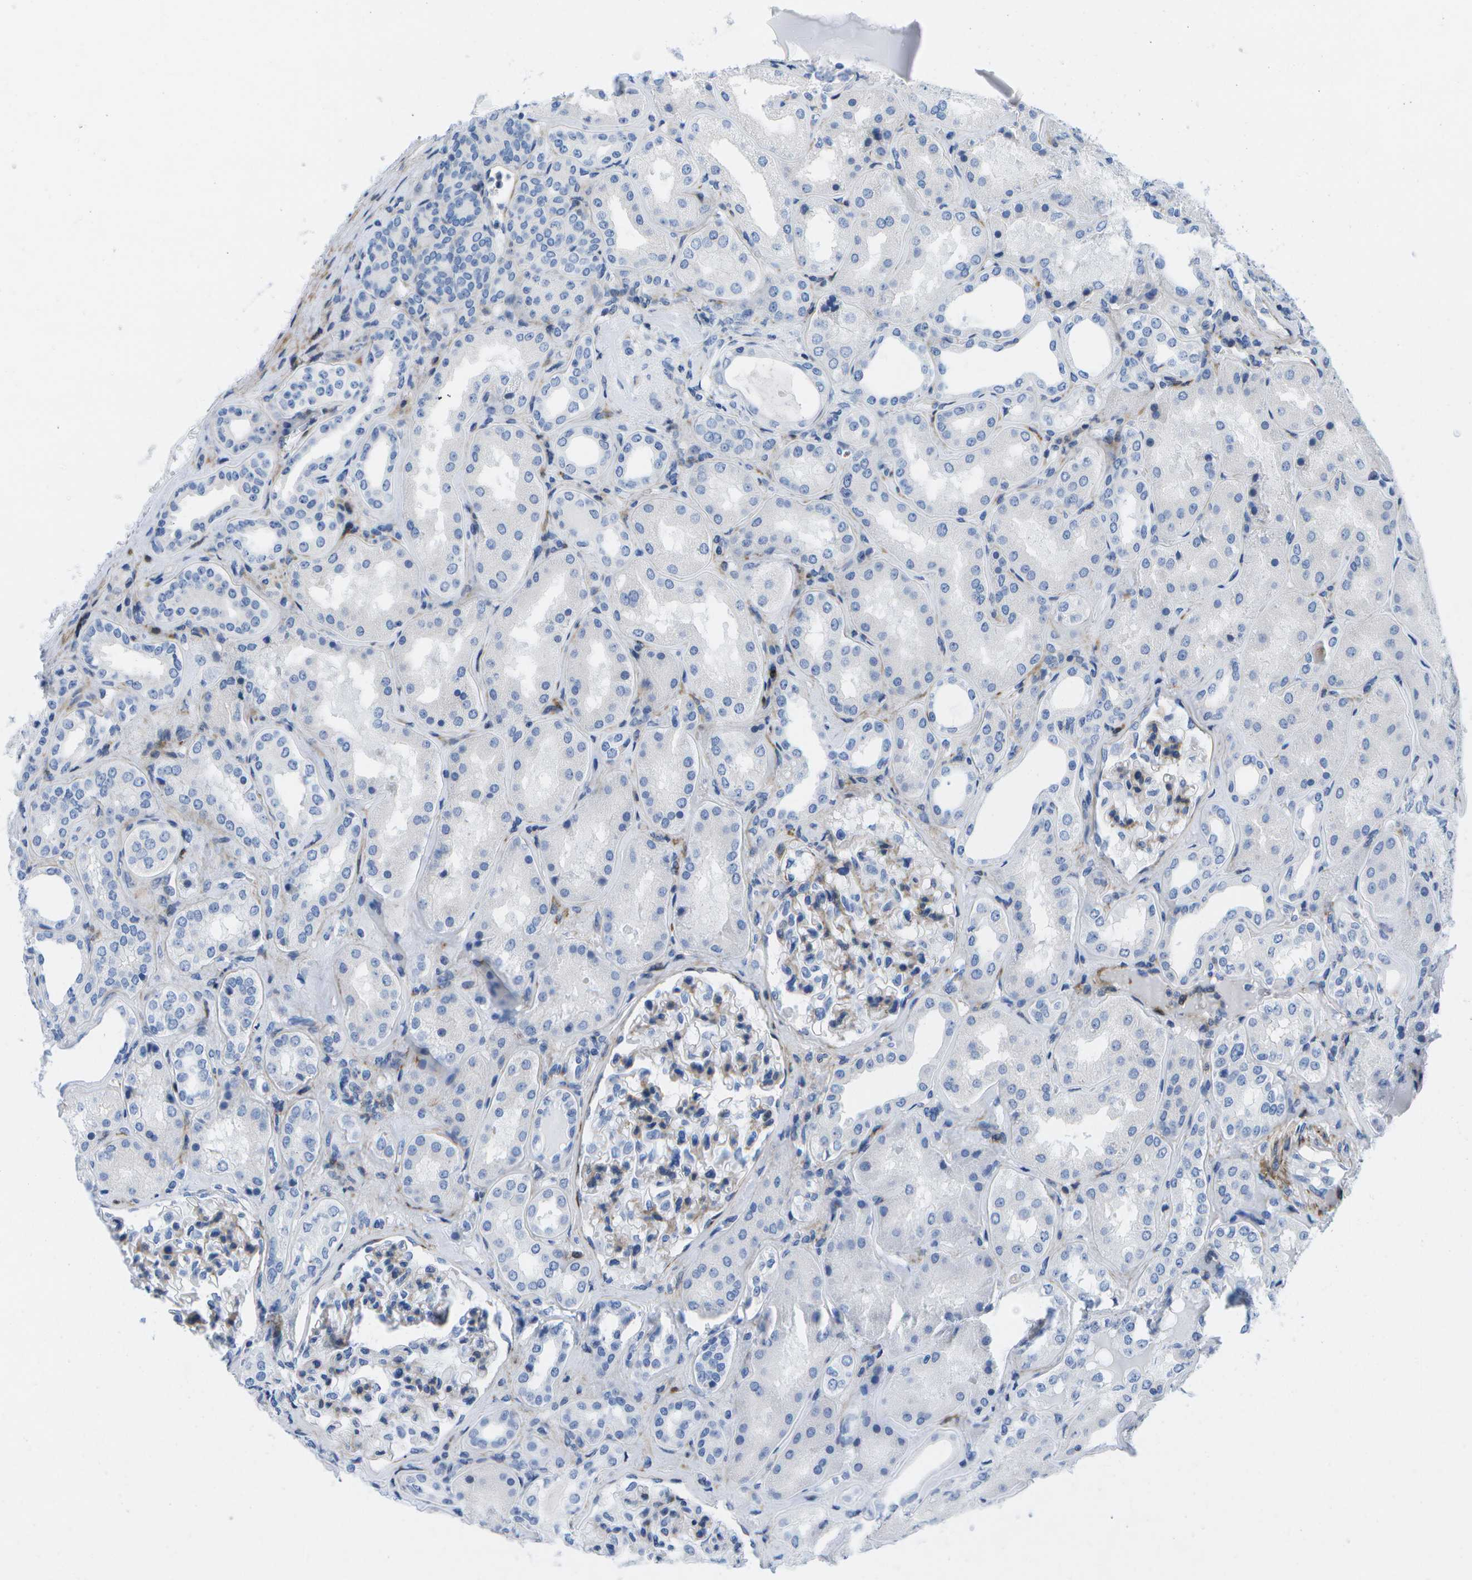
{"staining": {"intensity": "weak", "quantity": "<25%", "location": "cytoplasmic/membranous"}, "tissue": "kidney", "cell_type": "Cells in glomeruli", "image_type": "normal", "snomed": [{"axis": "morphology", "description": "Normal tissue, NOS"}, {"axis": "topography", "description": "Kidney"}], "caption": "Kidney stained for a protein using IHC displays no positivity cells in glomeruli.", "gene": "ADGRG6", "patient": {"sex": "female", "age": 56}}